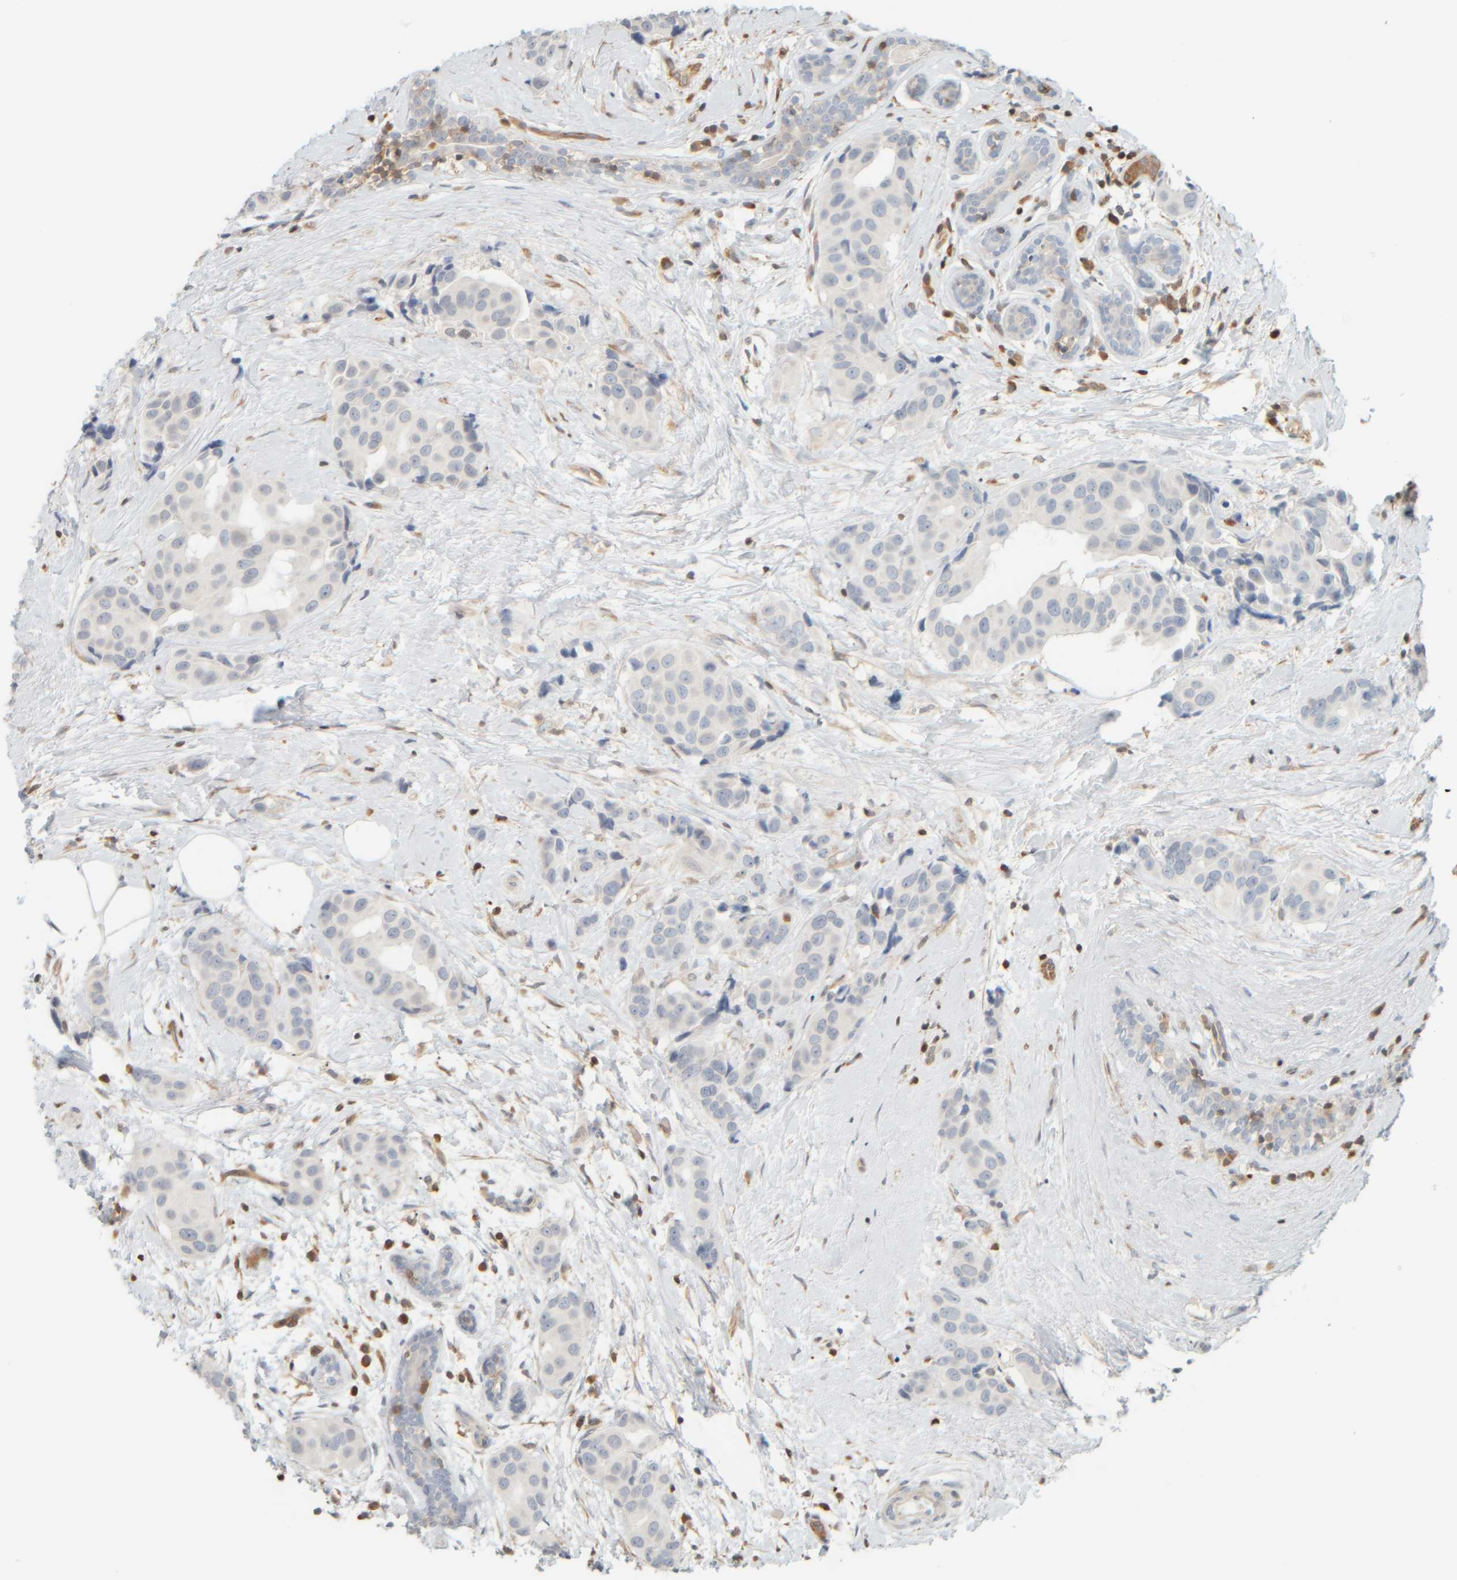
{"staining": {"intensity": "negative", "quantity": "none", "location": "none"}, "tissue": "breast cancer", "cell_type": "Tumor cells", "image_type": "cancer", "snomed": [{"axis": "morphology", "description": "Normal tissue, NOS"}, {"axis": "morphology", "description": "Duct carcinoma"}, {"axis": "topography", "description": "Breast"}], "caption": "Tumor cells show no significant protein expression in breast cancer (infiltrating ductal carcinoma). Brightfield microscopy of IHC stained with DAB (brown) and hematoxylin (blue), captured at high magnification.", "gene": "PTGES3L-AARSD1", "patient": {"sex": "female", "age": 39}}